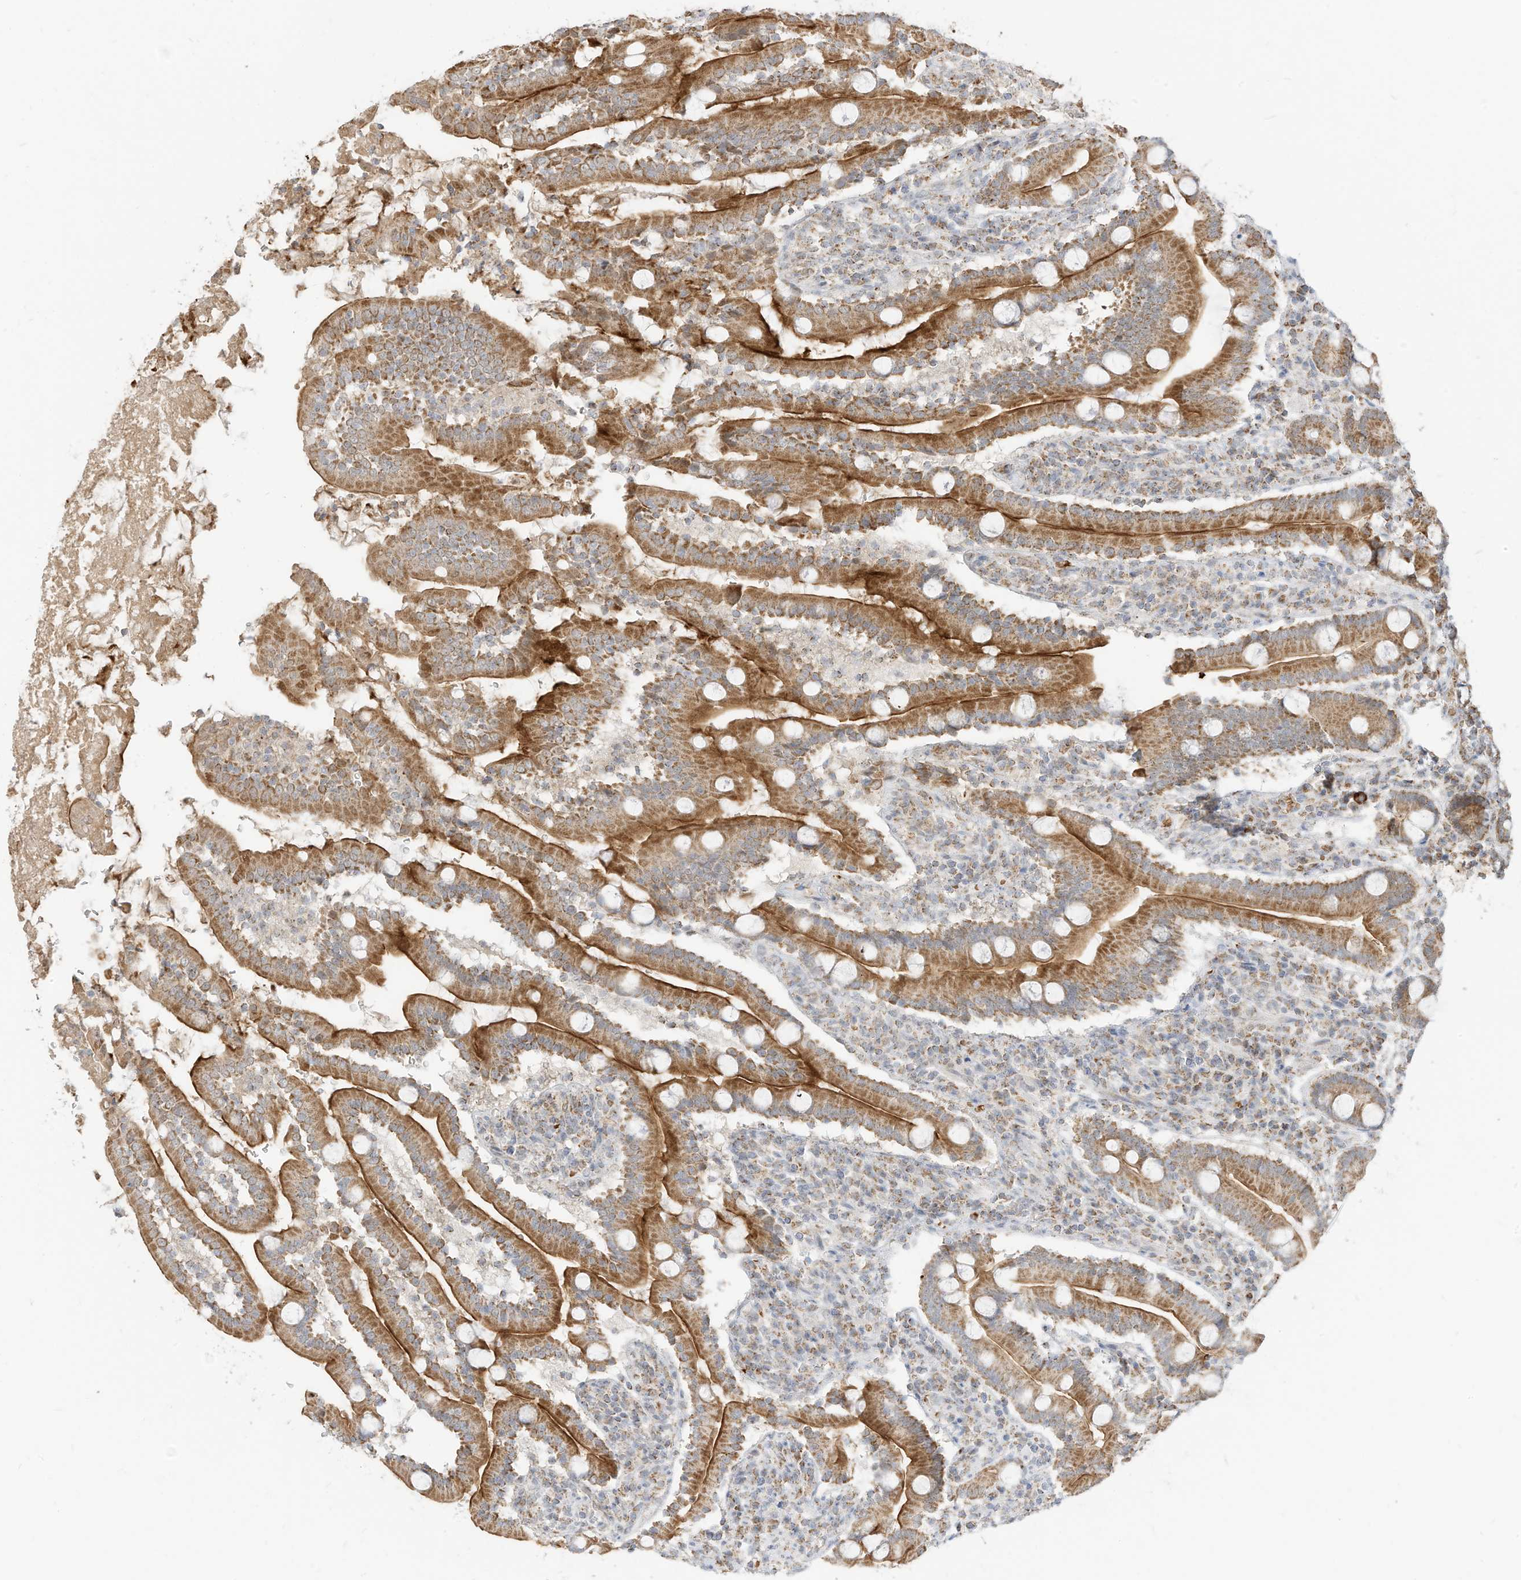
{"staining": {"intensity": "strong", "quantity": ">75%", "location": "cytoplasmic/membranous"}, "tissue": "duodenum", "cell_type": "Glandular cells", "image_type": "normal", "snomed": [{"axis": "morphology", "description": "Normal tissue, NOS"}, {"axis": "topography", "description": "Duodenum"}], "caption": "Approximately >75% of glandular cells in unremarkable duodenum reveal strong cytoplasmic/membranous protein expression as visualized by brown immunohistochemical staining.", "gene": "MTUS2", "patient": {"sex": "male", "age": 35}}